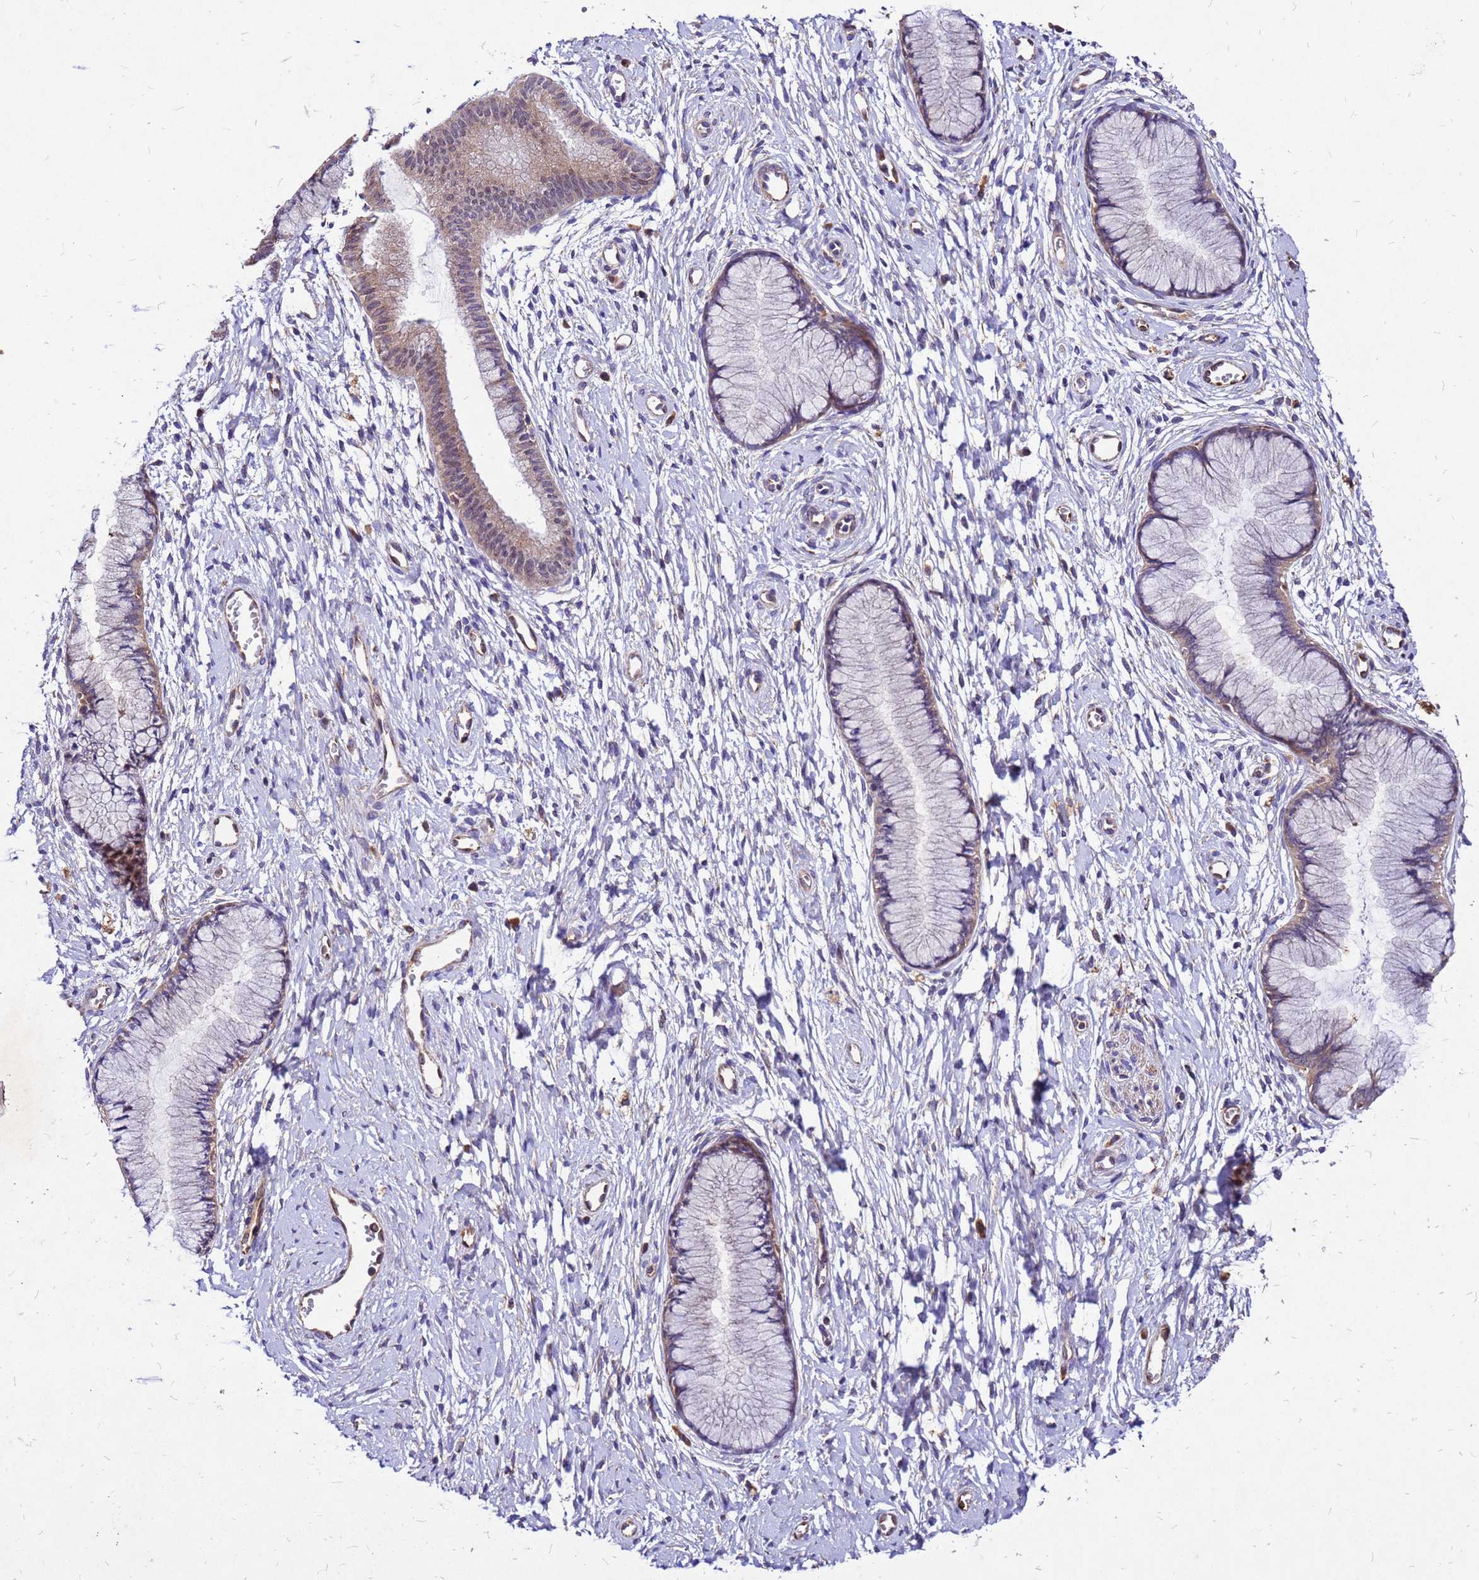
{"staining": {"intensity": "moderate", "quantity": "25%-75%", "location": "cytoplasmic/membranous"}, "tissue": "cervix", "cell_type": "Glandular cells", "image_type": "normal", "snomed": [{"axis": "morphology", "description": "Normal tissue, NOS"}, {"axis": "topography", "description": "Cervix"}], "caption": "Moderate cytoplasmic/membranous expression is appreciated in about 25%-75% of glandular cells in unremarkable cervix. Immunohistochemistry (ihc) stains the protein in brown and the nuclei are stained blue.", "gene": "DUSP23", "patient": {"sex": "female", "age": 42}}